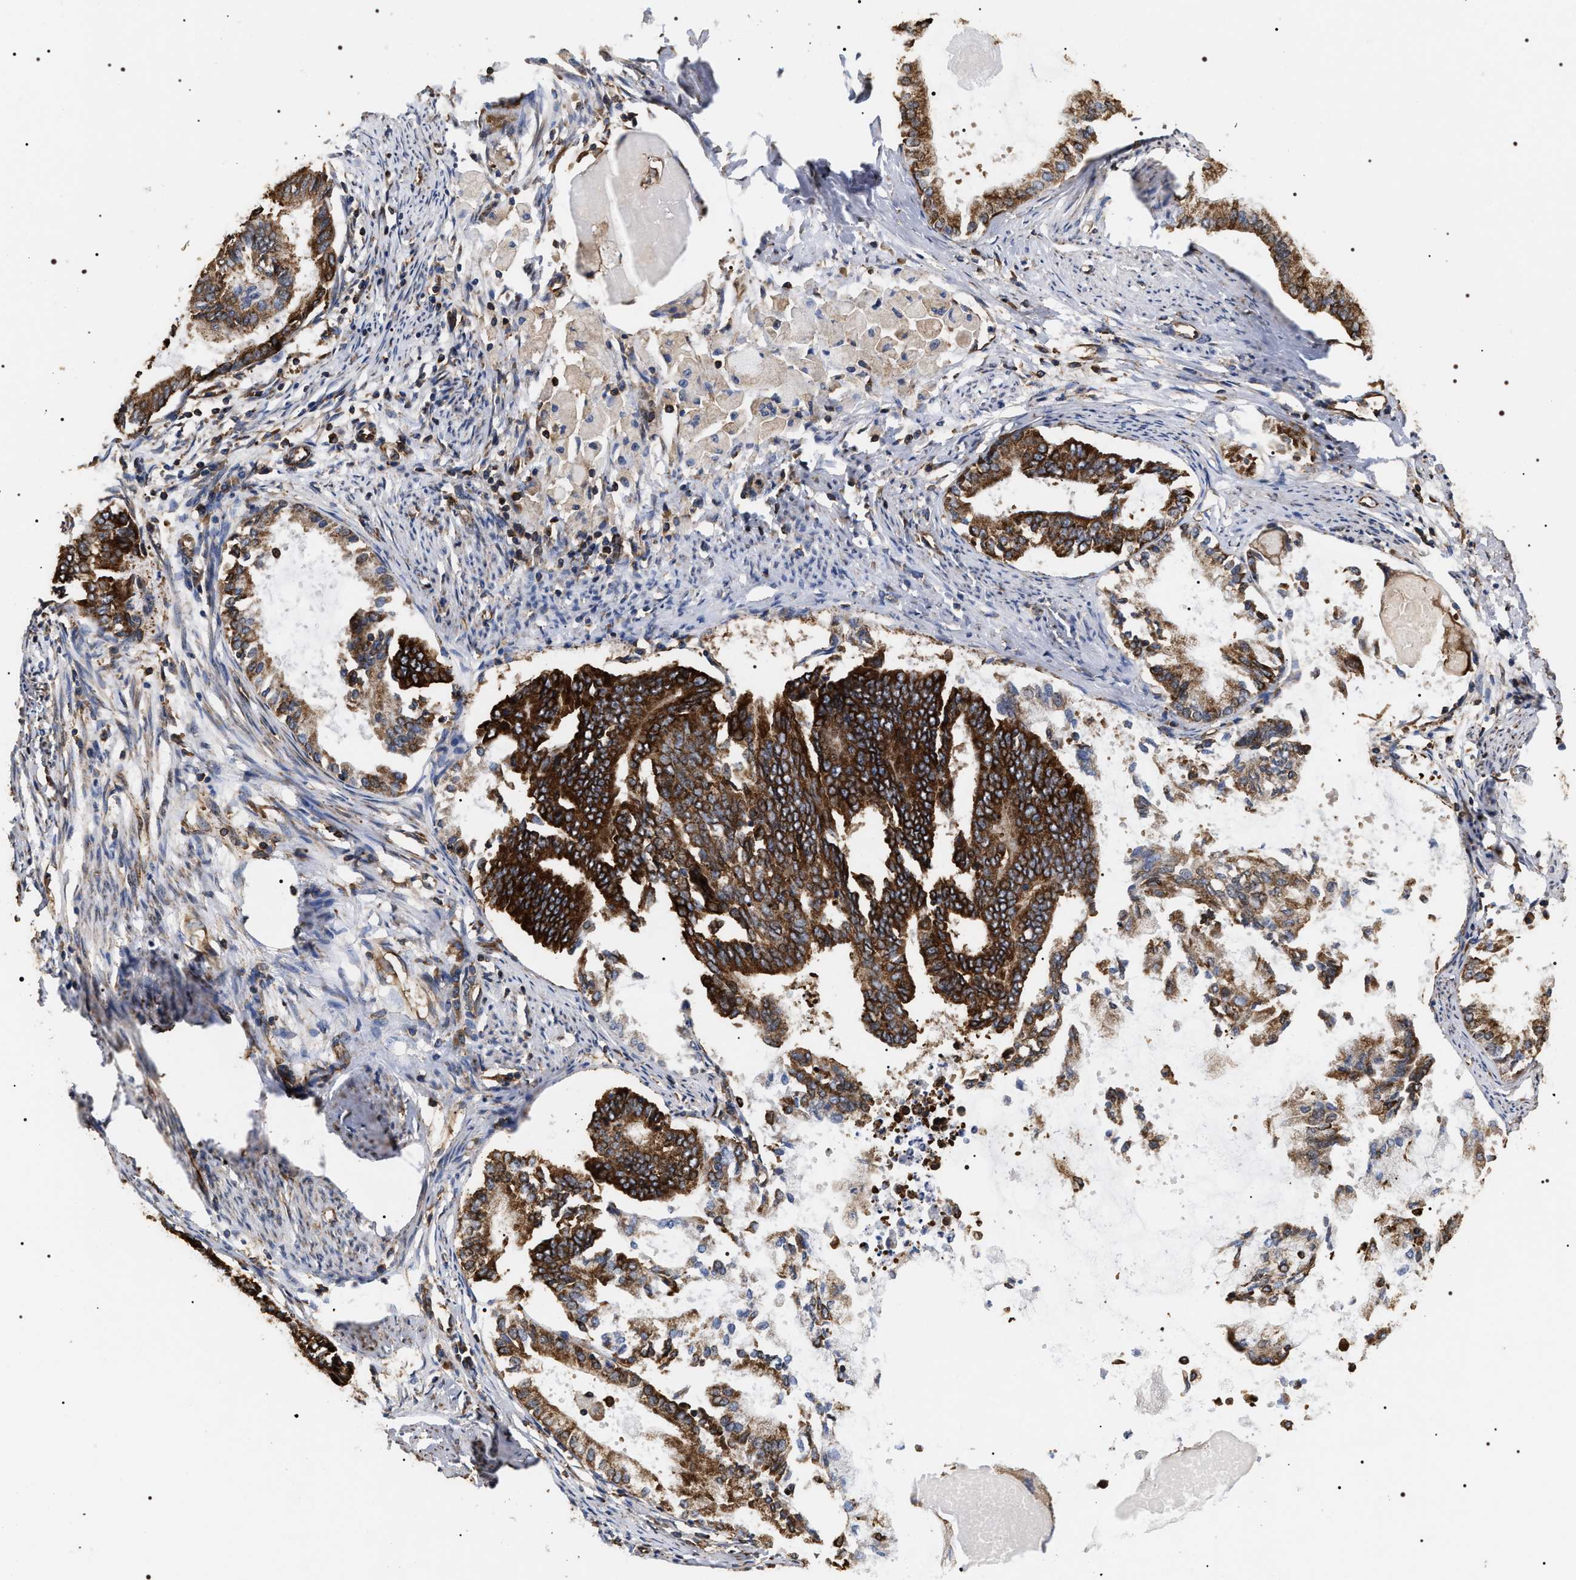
{"staining": {"intensity": "strong", "quantity": ">75%", "location": "cytoplasmic/membranous"}, "tissue": "endometrial cancer", "cell_type": "Tumor cells", "image_type": "cancer", "snomed": [{"axis": "morphology", "description": "Adenocarcinoma, NOS"}, {"axis": "topography", "description": "Endometrium"}], "caption": "Immunohistochemistry of endometrial adenocarcinoma demonstrates high levels of strong cytoplasmic/membranous positivity in about >75% of tumor cells. (DAB (3,3'-diaminobenzidine) = brown stain, brightfield microscopy at high magnification).", "gene": "SERBP1", "patient": {"sex": "female", "age": 86}}